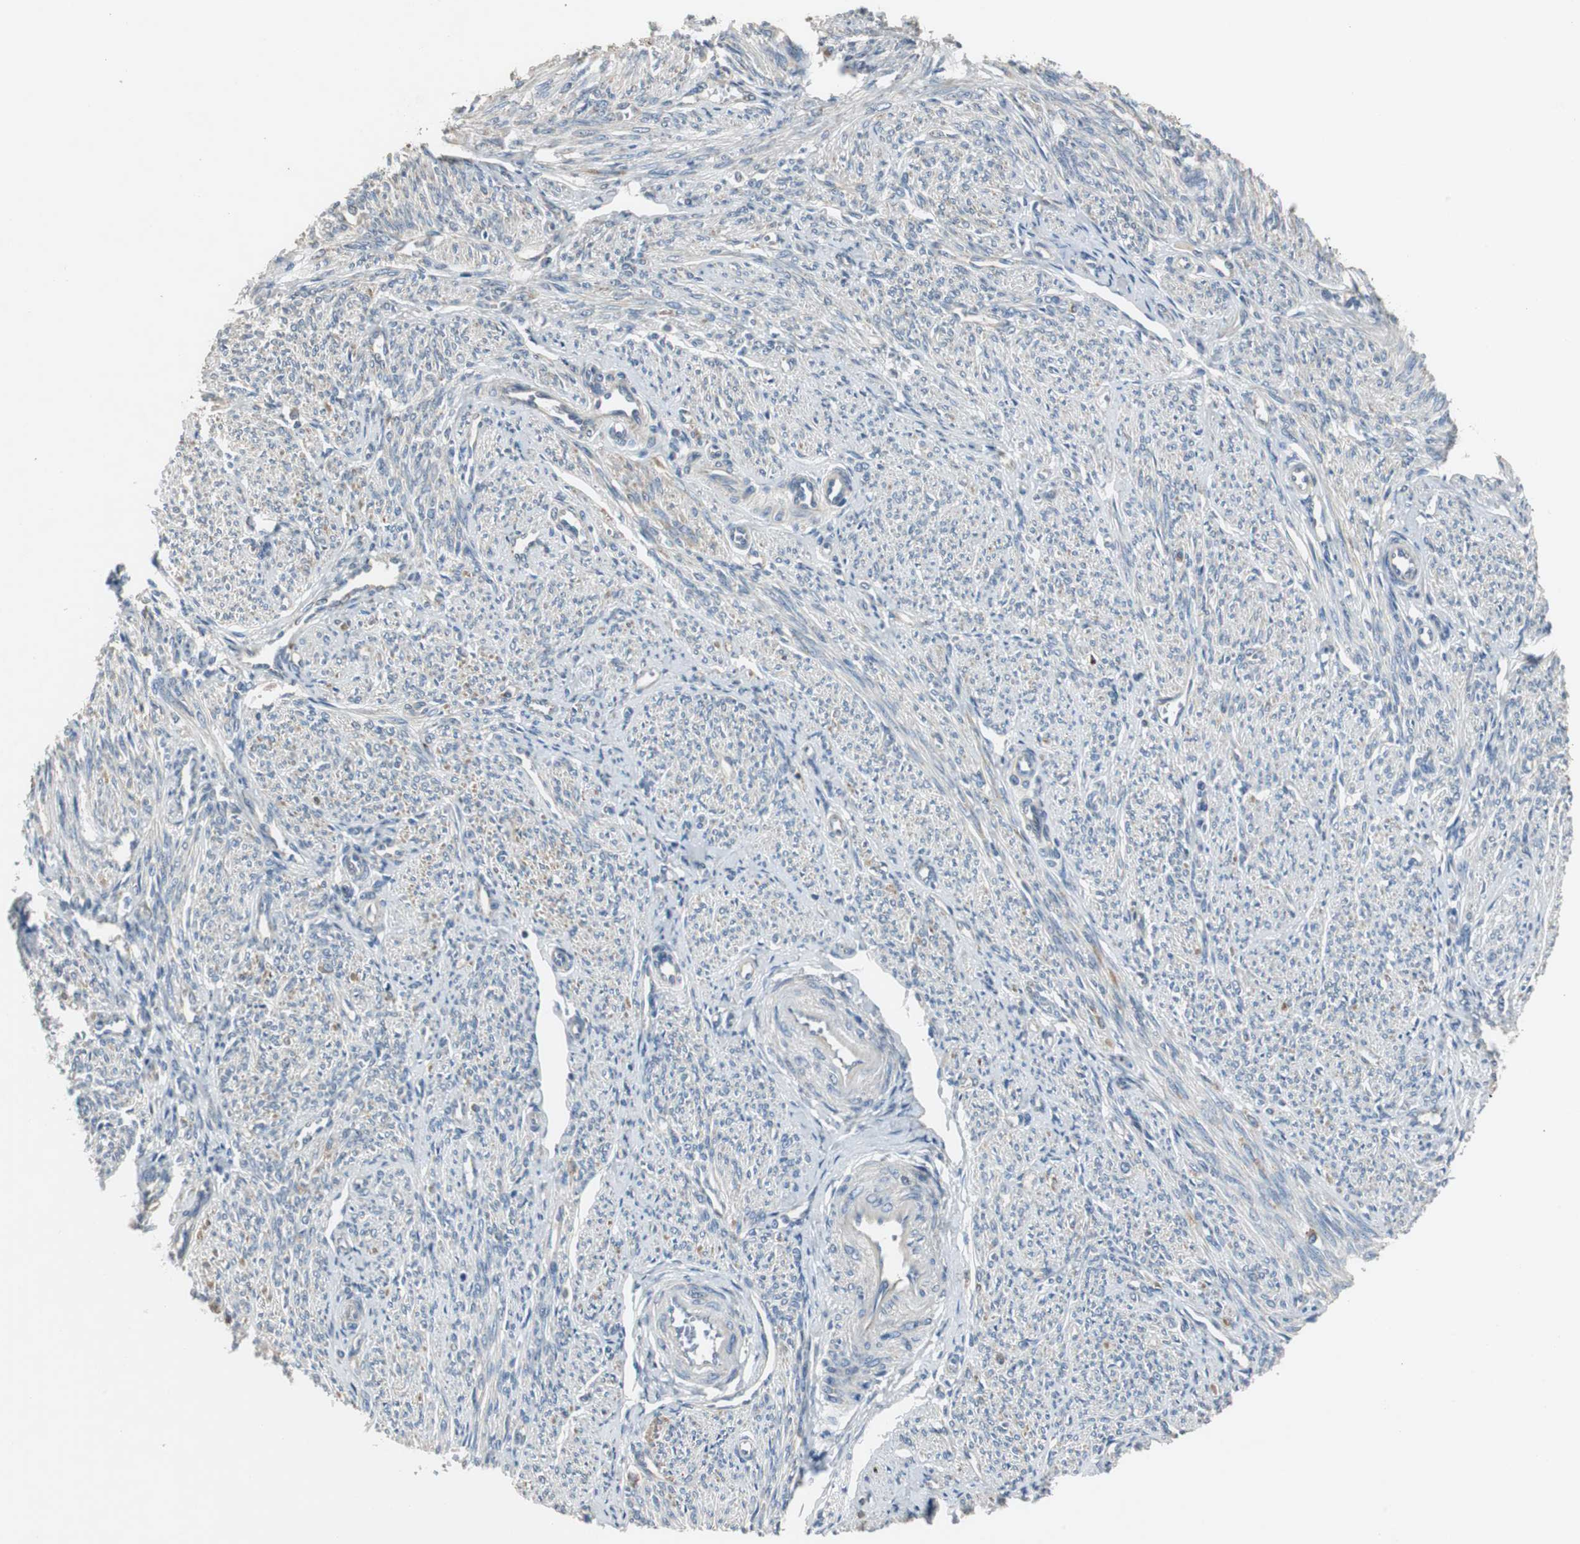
{"staining": {"intensity": "negative", "quantity": "none", "location": "none"}, "tissue": "smooth muscle", "cell_type": "Smooth muscle cells", "image_type": "normal", "snomed": [{"axis": "morphology", "description": "Normal tissue, NOS"}, {"axis": "topography", "description": "Smooth muscle"}], "caption": "DAB (3,3'-diaminobenzidine) immunohistochemical staining of unremarkable human smooth muscle displays no significant staining in smooth muscle cells.", "gene": "MYT1", "patient": {"sex": "female", "age": 65}}